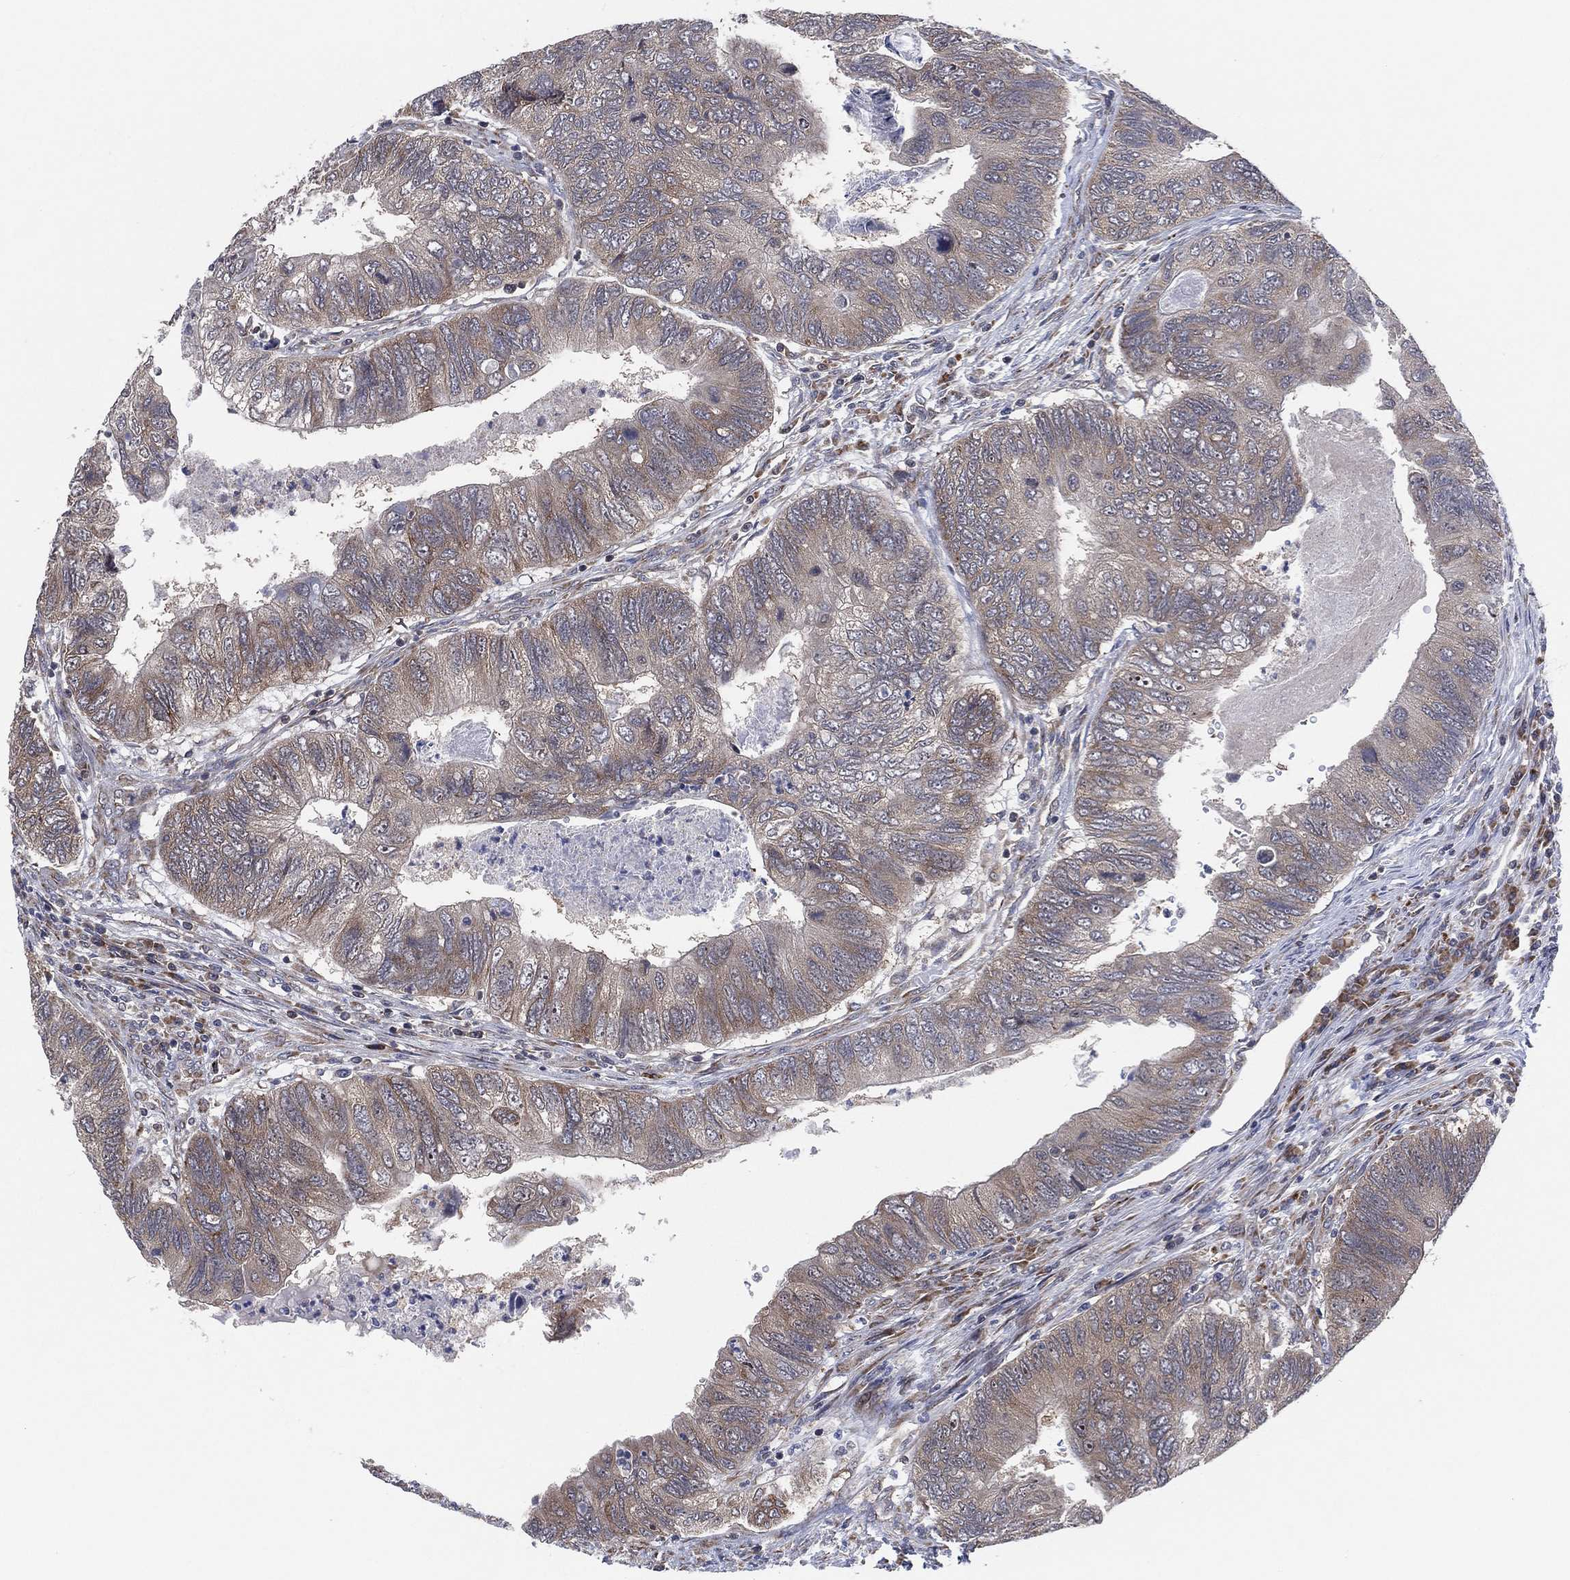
{"staining": {"intensity": "weak", "quantity": "25%-75%", "location": "cytoplasmic/membranous"}, "tissue": "colorectal cancer", "cell_type": "Tumor cells", "image_type": "cancer", "snomed": [{"axis": "morphology", "description": "Adenocarcinoma, NOS"}, {"axis": "topography", "description": "Colon"}], "caption": "This histopathology image demonstrates IHC staining of colorectal cancer (adenocarcinoma), with low weak cytoplasmic/membranous positivity in about 25%-75% of tumor cells.", "gene": "FAM104A", "patient": {"sex": "female", "age": 67}}